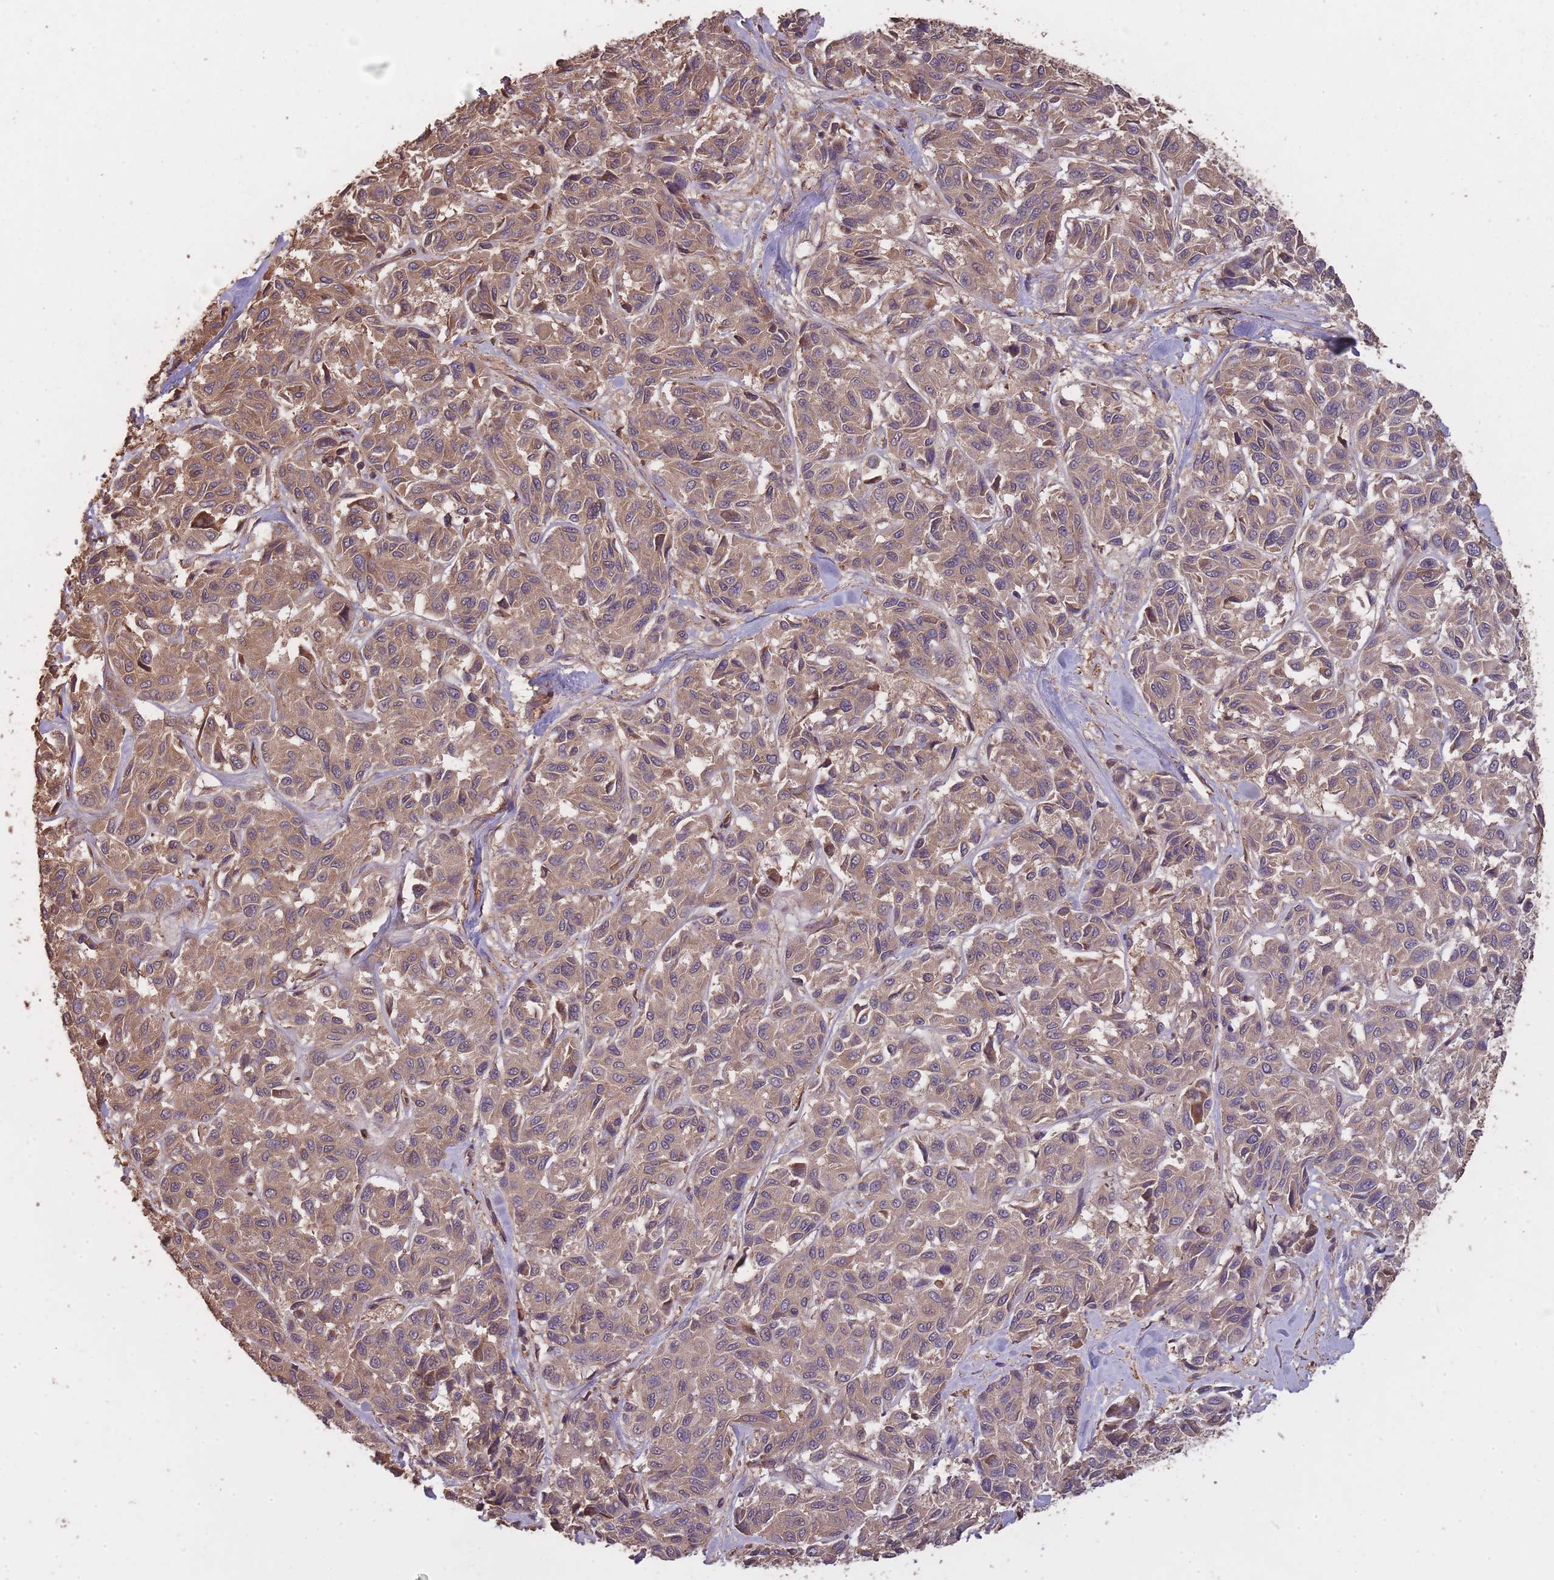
{"staining": {"intensity": "moderate", "quantity": ">75%", "location": "cytoplasmic/membranous"}, "tissue": "melanoma", "cell_type": "Tumor cells", "image_type": "cancer", "snomed": [{"axis": "morphology", "description": "Malignant melanoma, NOS"}, {"axis": "topography", "description": "Skin"}], "caption": "Tumor cells reveal medium levels of moderate cytoplasmic/membranous staining in about >75% of cells in malignant melanoma.", "gene": "ARMH3", "patient": {"sex": "female", "age": 66}}